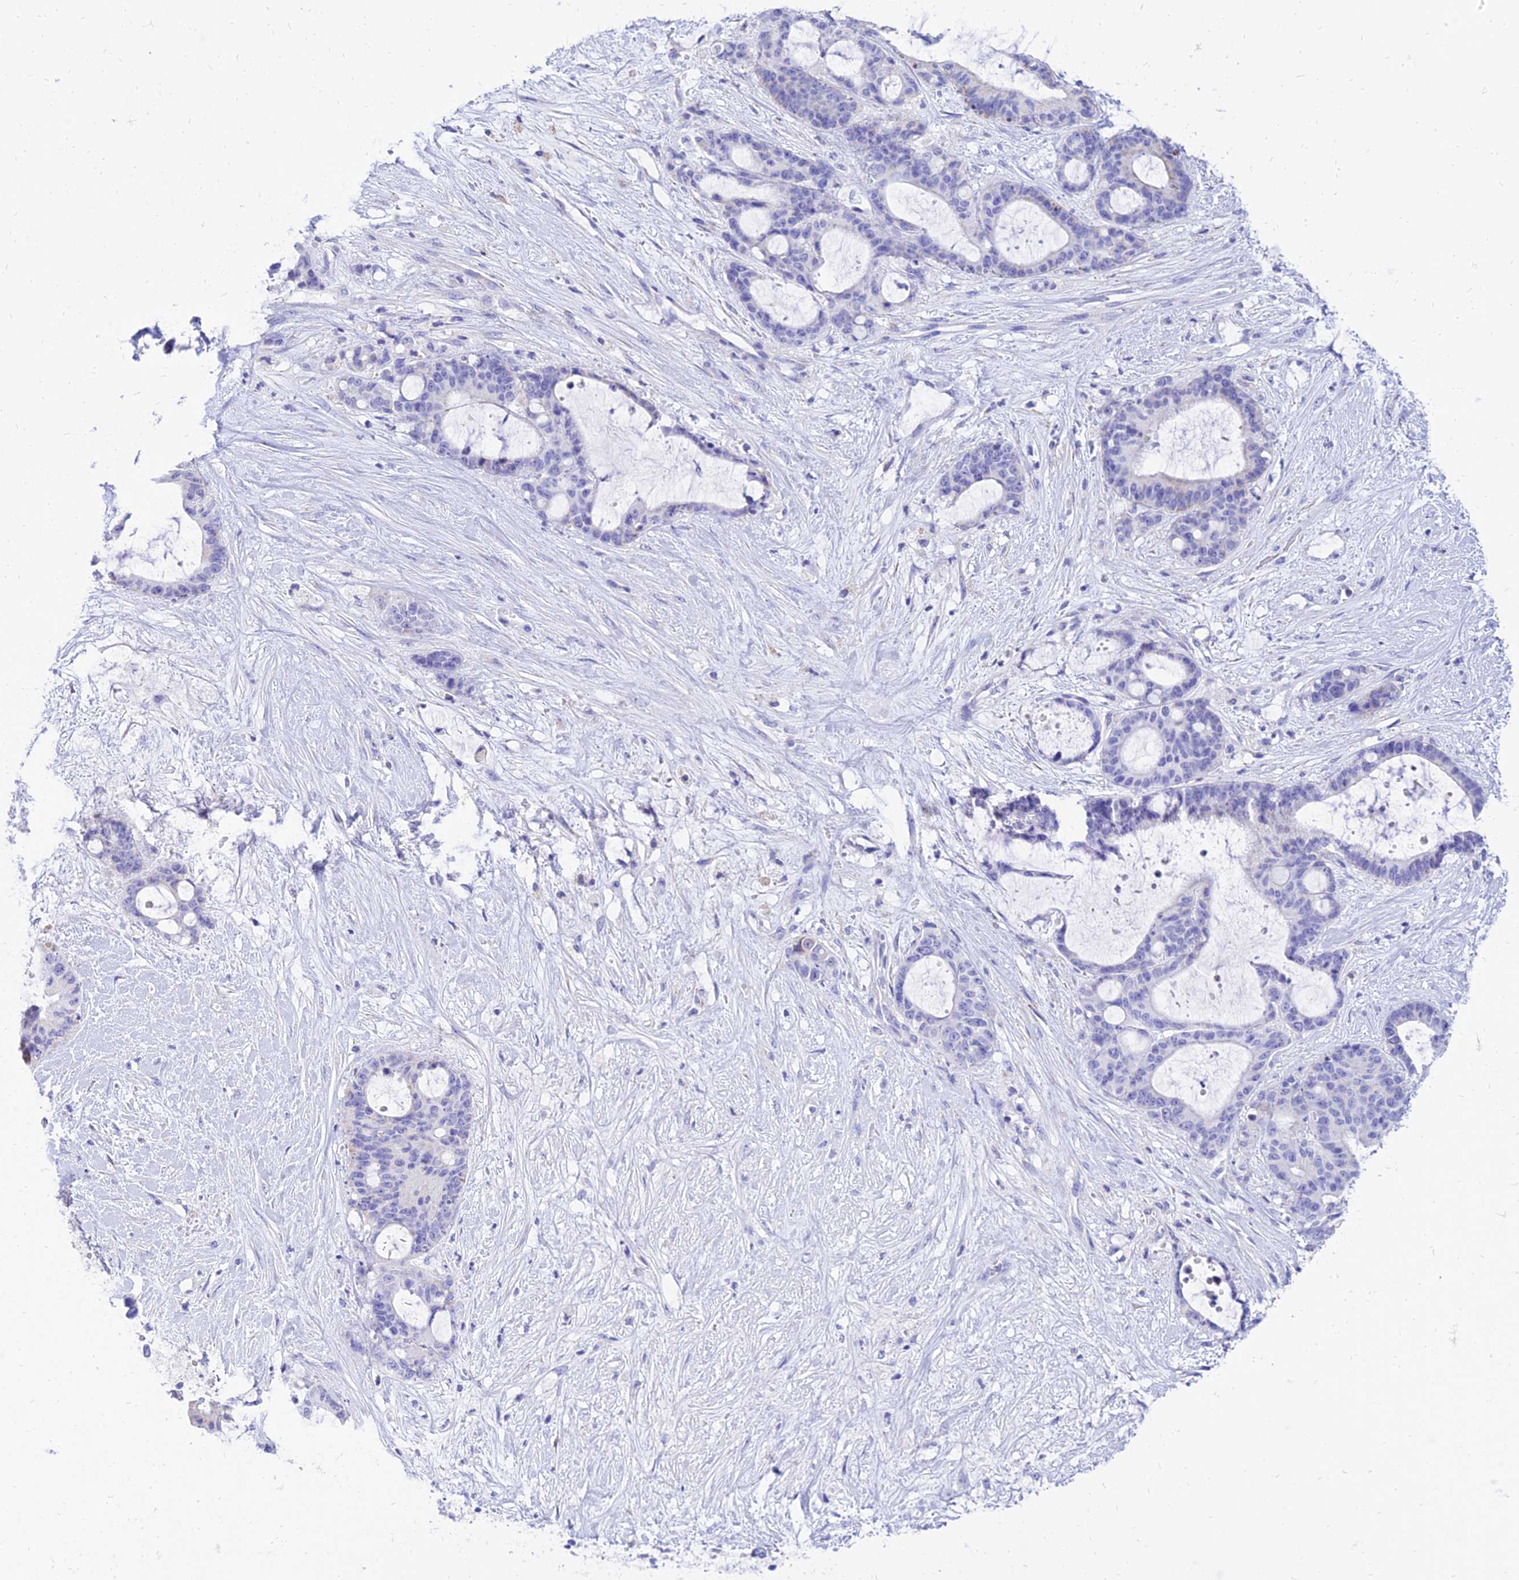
{"staining": {"intensity": "negative", "quantity": "none", "location": "none"}, "tissue": "liver cancer", "cell_type": "Tumor cells", "image_type": "cancer", "snomed": [{"axis": "morphology", "description": "Normal tissue, NOS"}, {"axis": "morphology", "description": "Cholangiocarcinoma"}, {"axis": "topography", "description": "Liver"}, {"axis": "topography", "description": "Peripheral nerve tissue"}], "caption": "Immunohistochemical staining of human liver cancer (cholangiocarcinoma) shows no significant staining in tumor cells.", "gene": "PKN3", "patient": {"sex": "female", "age": 73}}